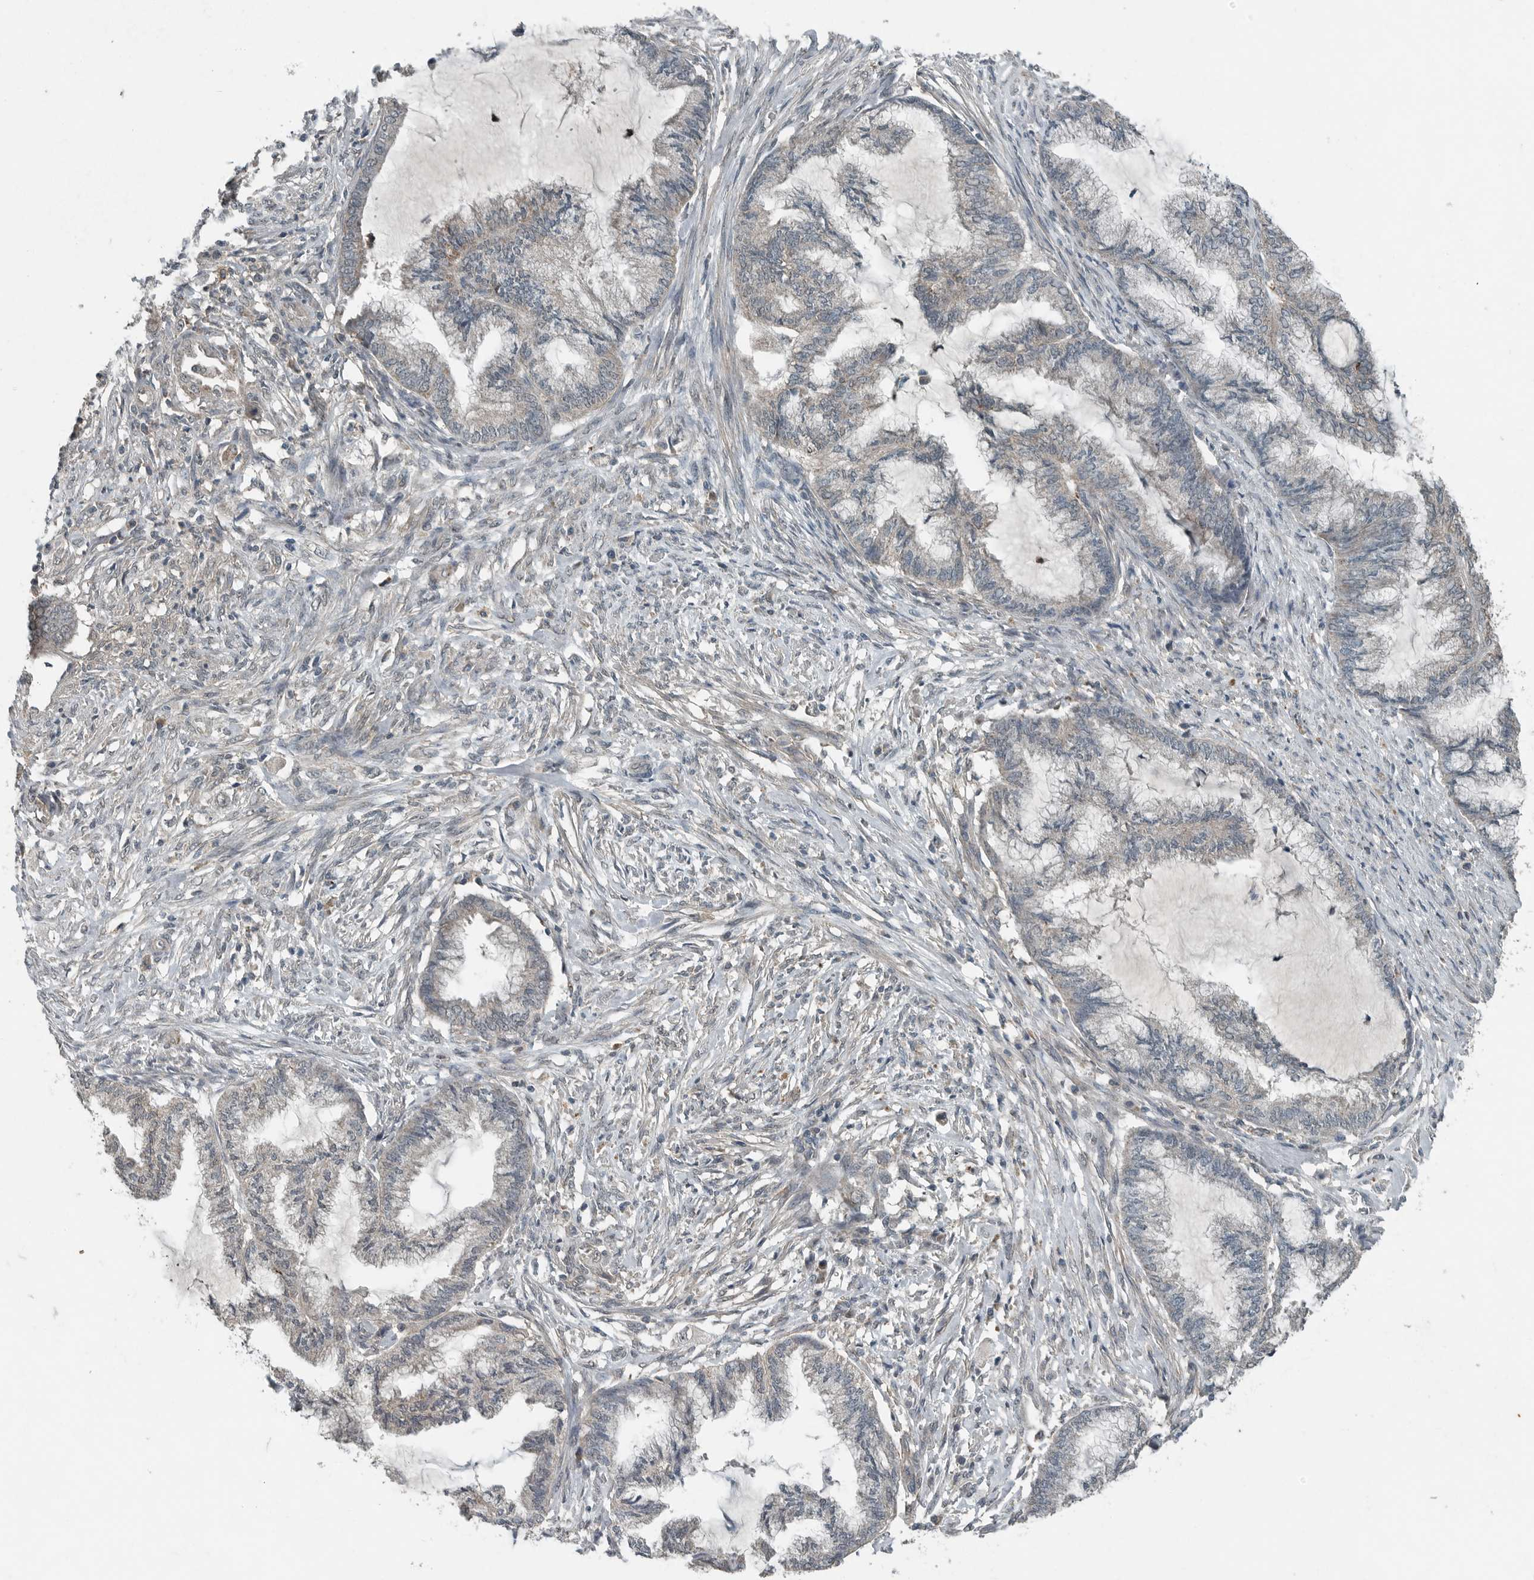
{"staining": {"intensity": "negative", "quantity": "none", "location": "none"}, "tissue": "endometrial cancer", "cell_type": "Tumor cells", "image_type": "cancer", "snomed": [{"axis": "morphology", "description": "Adenocarcinoma, NOS"}, {"axis": "topography", "description": "Endometrium"}], "caption": "Immunohistochemistry (IHC) micrograph of human endometrial cancer (adenocarcinoma) stained for a protein (brown), which shows no positivity in tumor cells.", "gene": "IL6ST", "patient": {"sex": "female", "age": 86}}